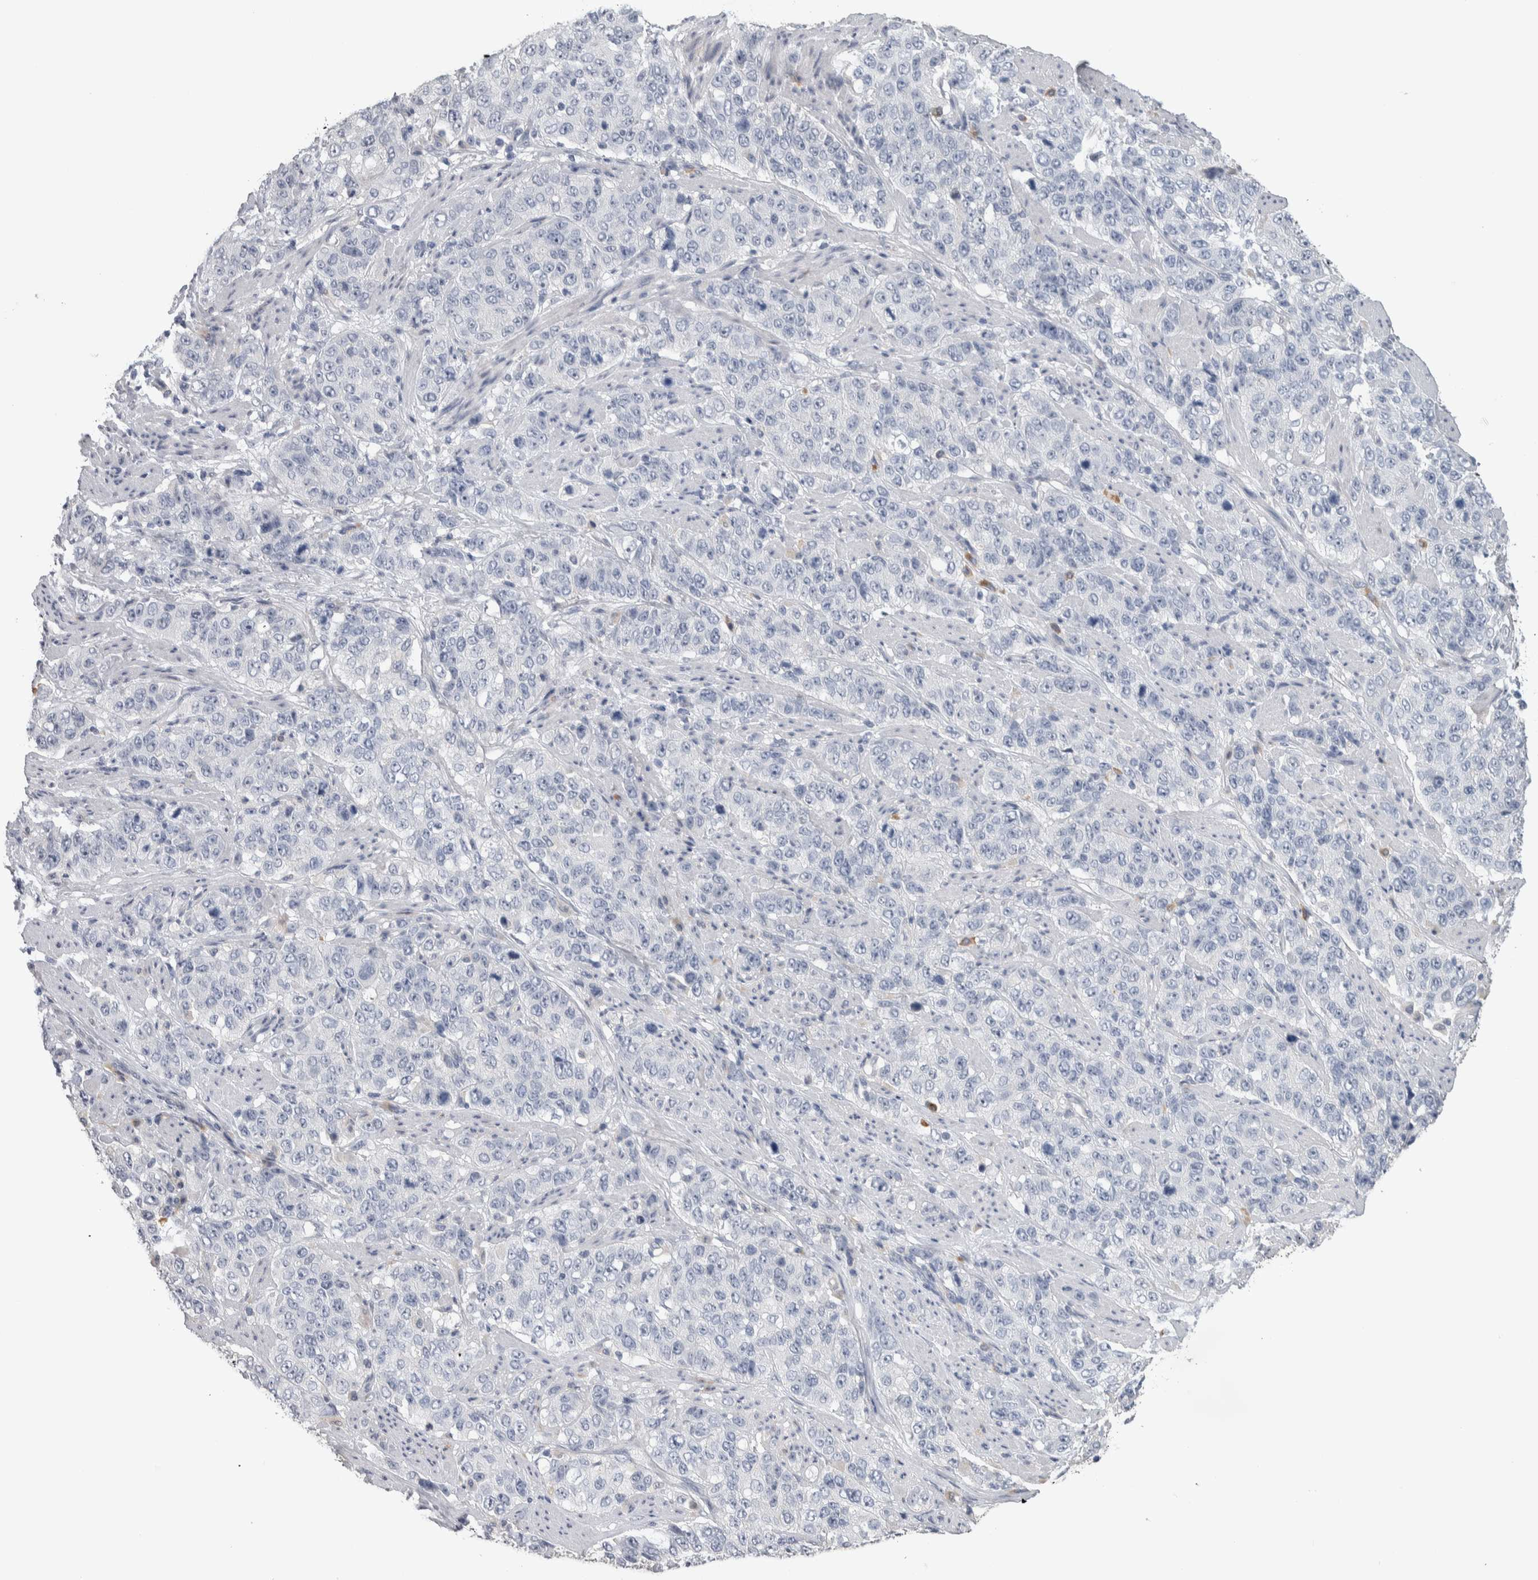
{"staining": {"intensity": "negative", "quantity": "none", "location": "none"}, "tissue": "stomach cancer", "cell_type": "Tumor cells", "image_type": "cancer", "snomed": [{"axis": "morphology", "description": "Adenocarcinoma, NOS"}, {"axis": "topography", "description": "Stomach"}], "caption": "IHC of human stomach cancer (adenocarcinoma) exhibits no positivity in tumor cells. Nuclei are stained in blue.", "gene": "TMEM102", "patient": {"sex": "male", "age": 48}}